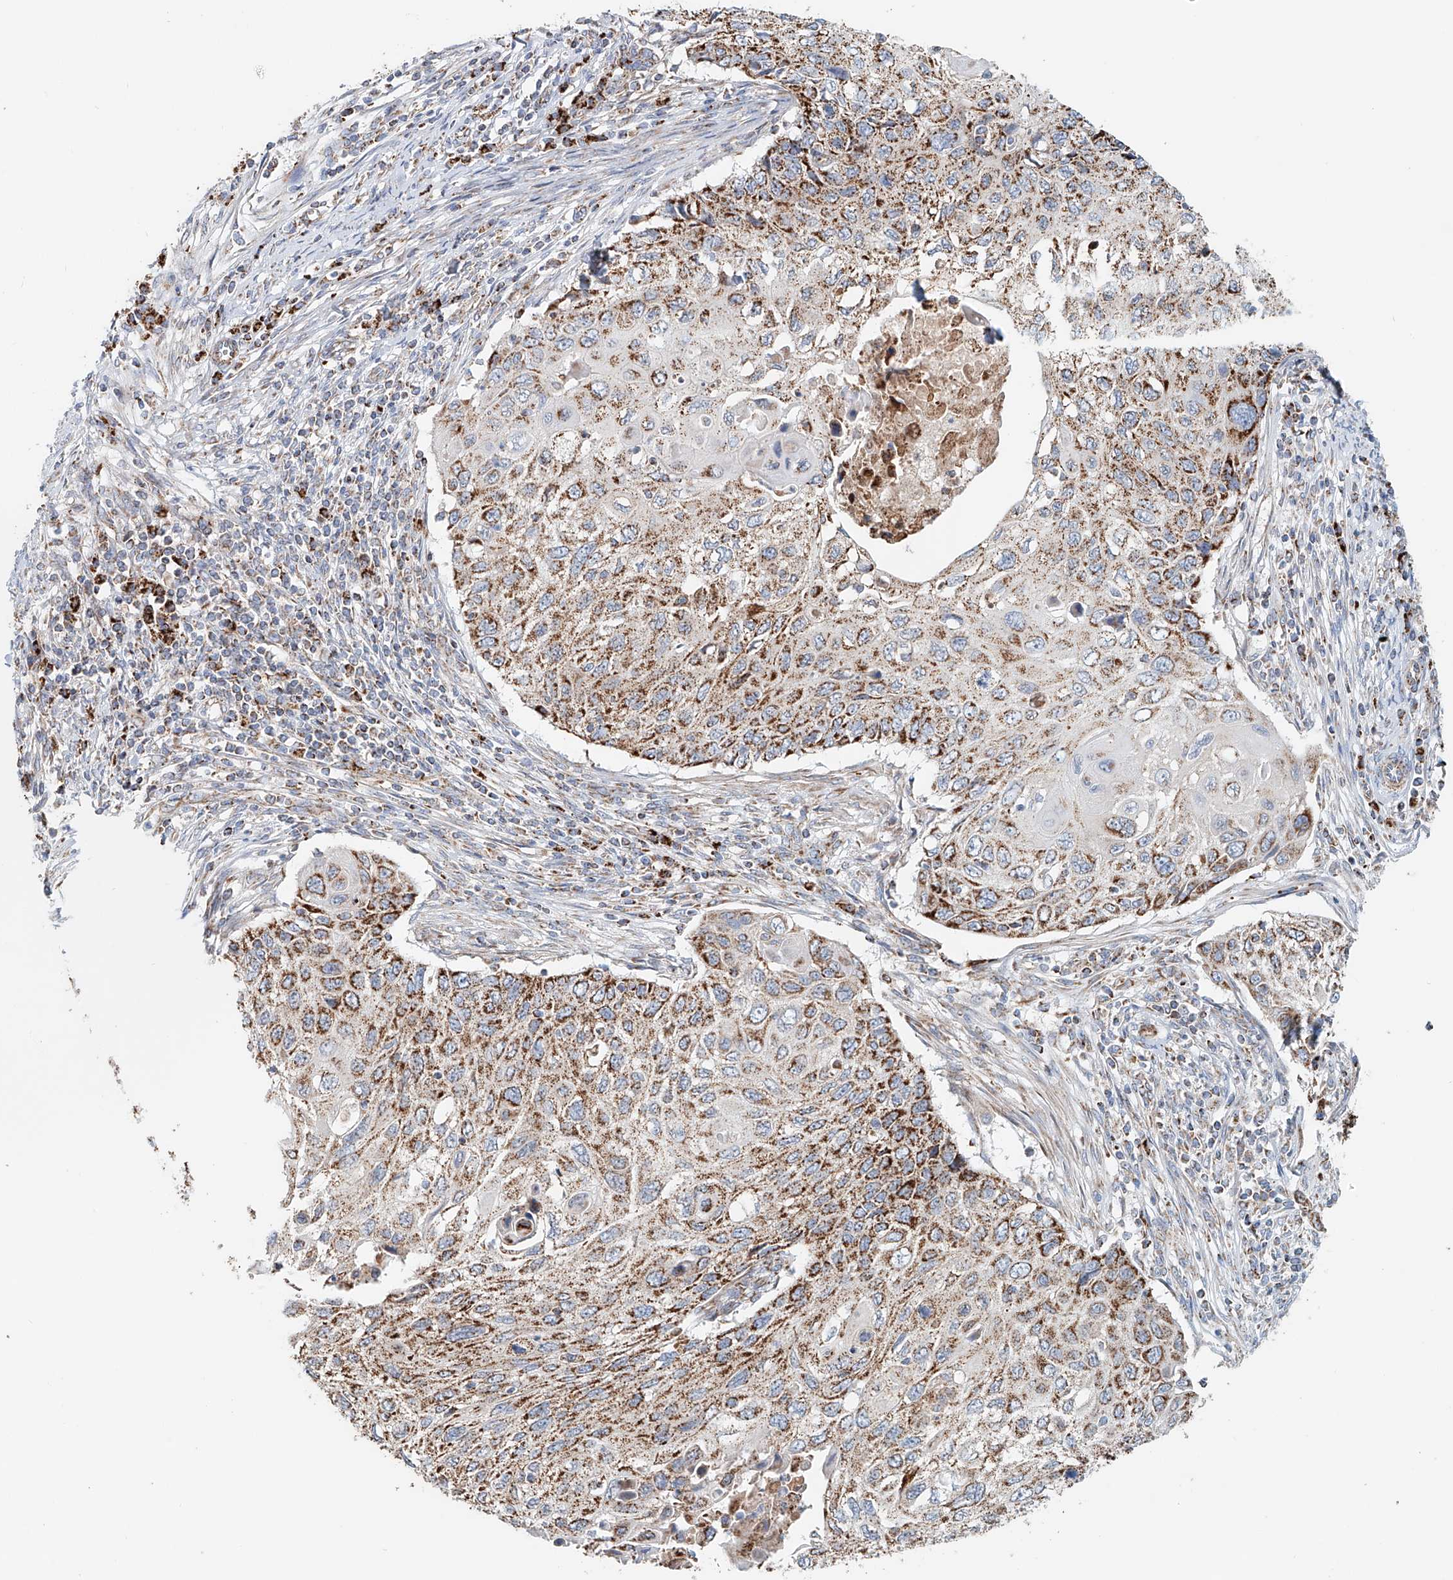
{"staining": {"intensity": "moderate", "quantity": ">75%", "location": "cytoplasmic/membranous"}, "tissue": "cervical cancer", "cell_type": "Tumor cells", "image_type": "cancer", "snomed": [{"axis": "morphology", "description": "Squamous cell carcinoma, NOS"}, {"axis": "topography", "description": "Cervix"}], "caption": "A brown stain labels moderate cytoplasmic/membranous positivity of a protein in human cervical squamous cell carcinoma tumor cells.", "gene": "CARD10", "patient": {"sex": "female", "age": 70}}